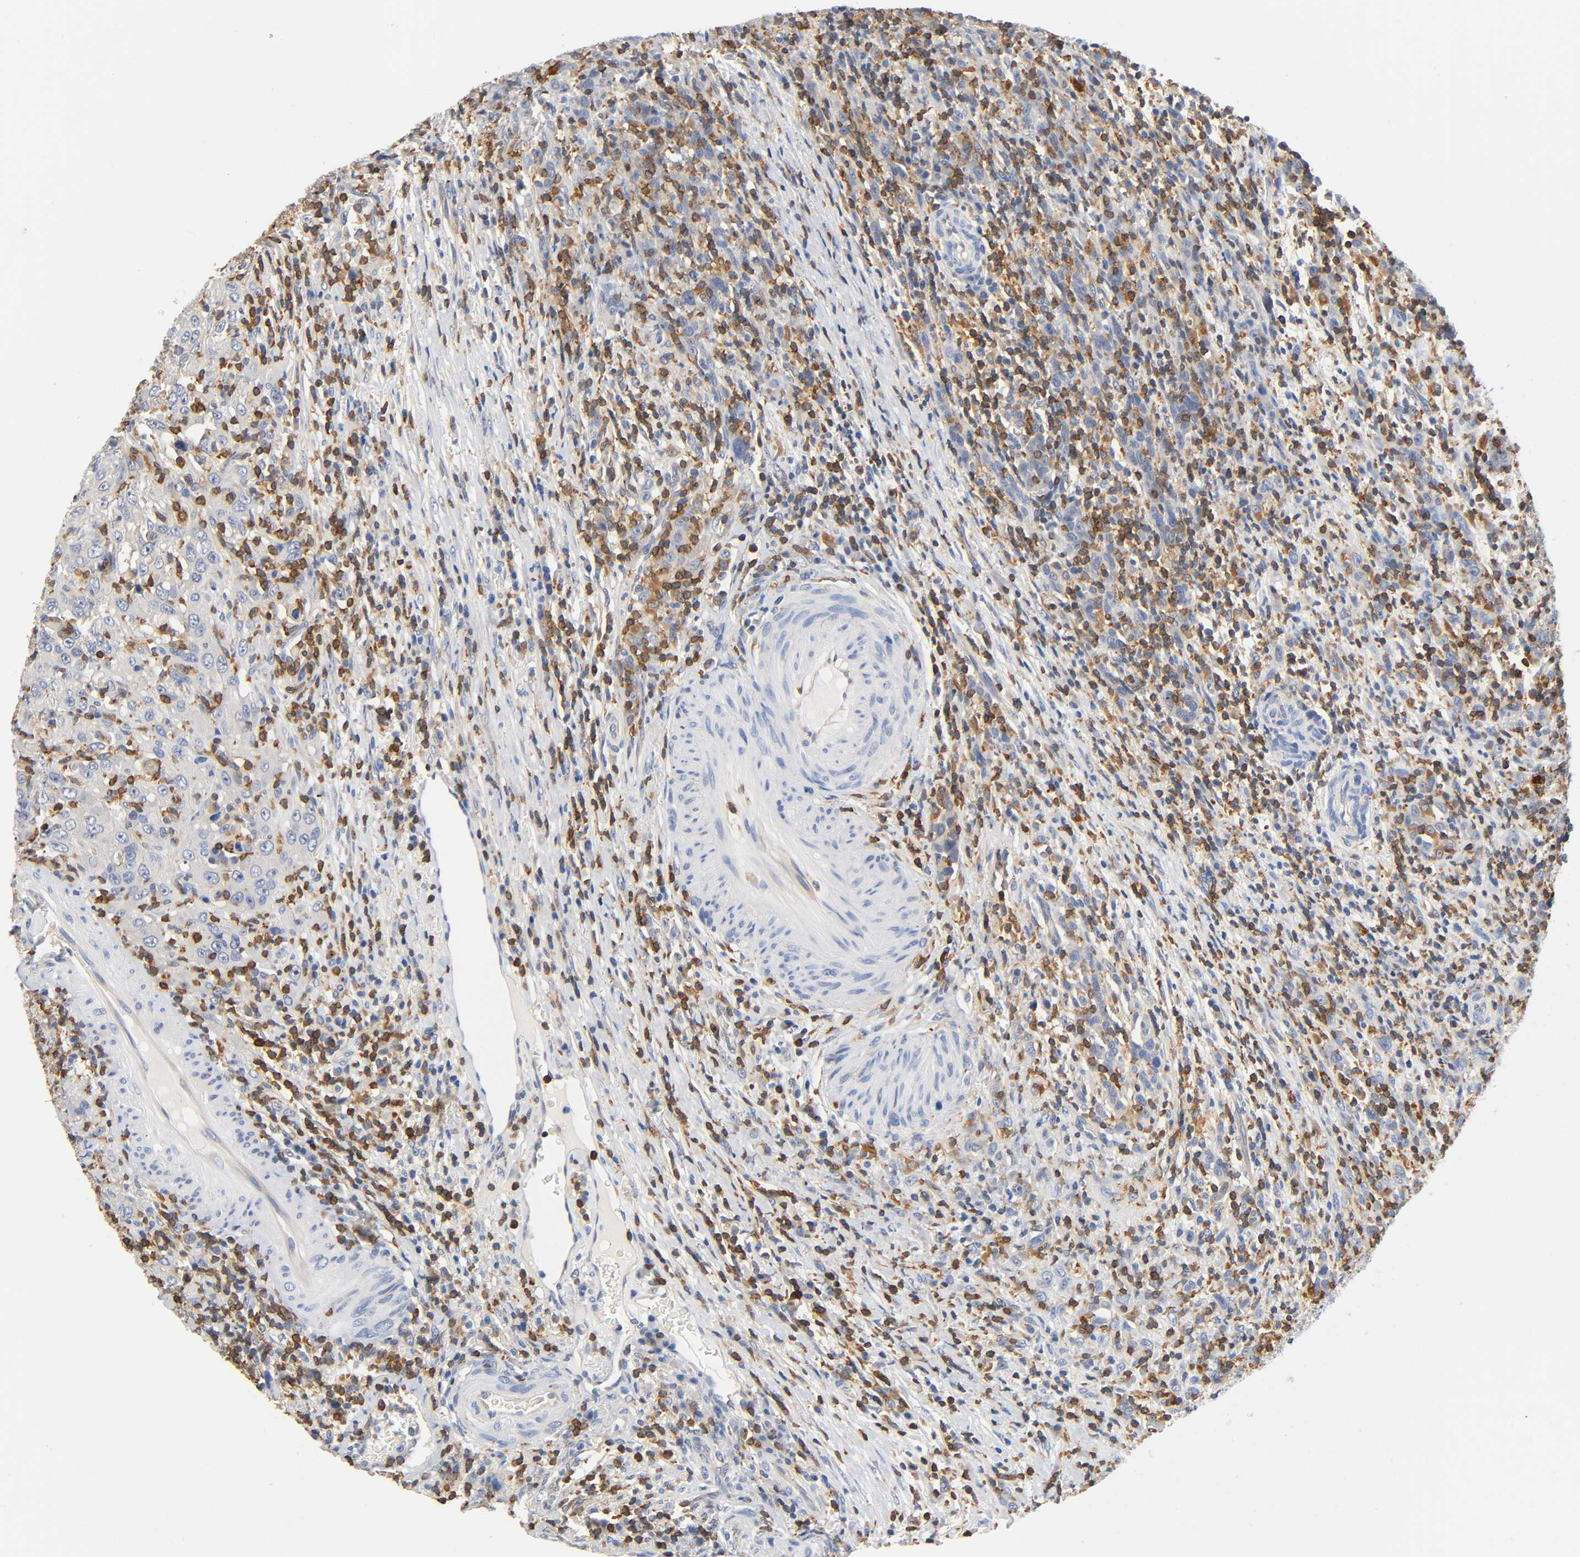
{"staining": {"intensity": "negative", "quantity": "none", "location": "none"}, "tissue": "urothelial cancer", "cell_type": "Tumor cells", "image_type": "cancer", "snomed": [{"axis": "morphology", "description": "Urothelial carcinoma, High grade"}, {"axis": "topography", "description": "Urinary bladder"}], "caption": "This is a image of immunohistochemistry (IHC) staining of urothelial carcinoma (high-grade), which shows no expression in tumor cells.", "gene": "UCKL1", "patient": {"sex": "male", "age": 61}}